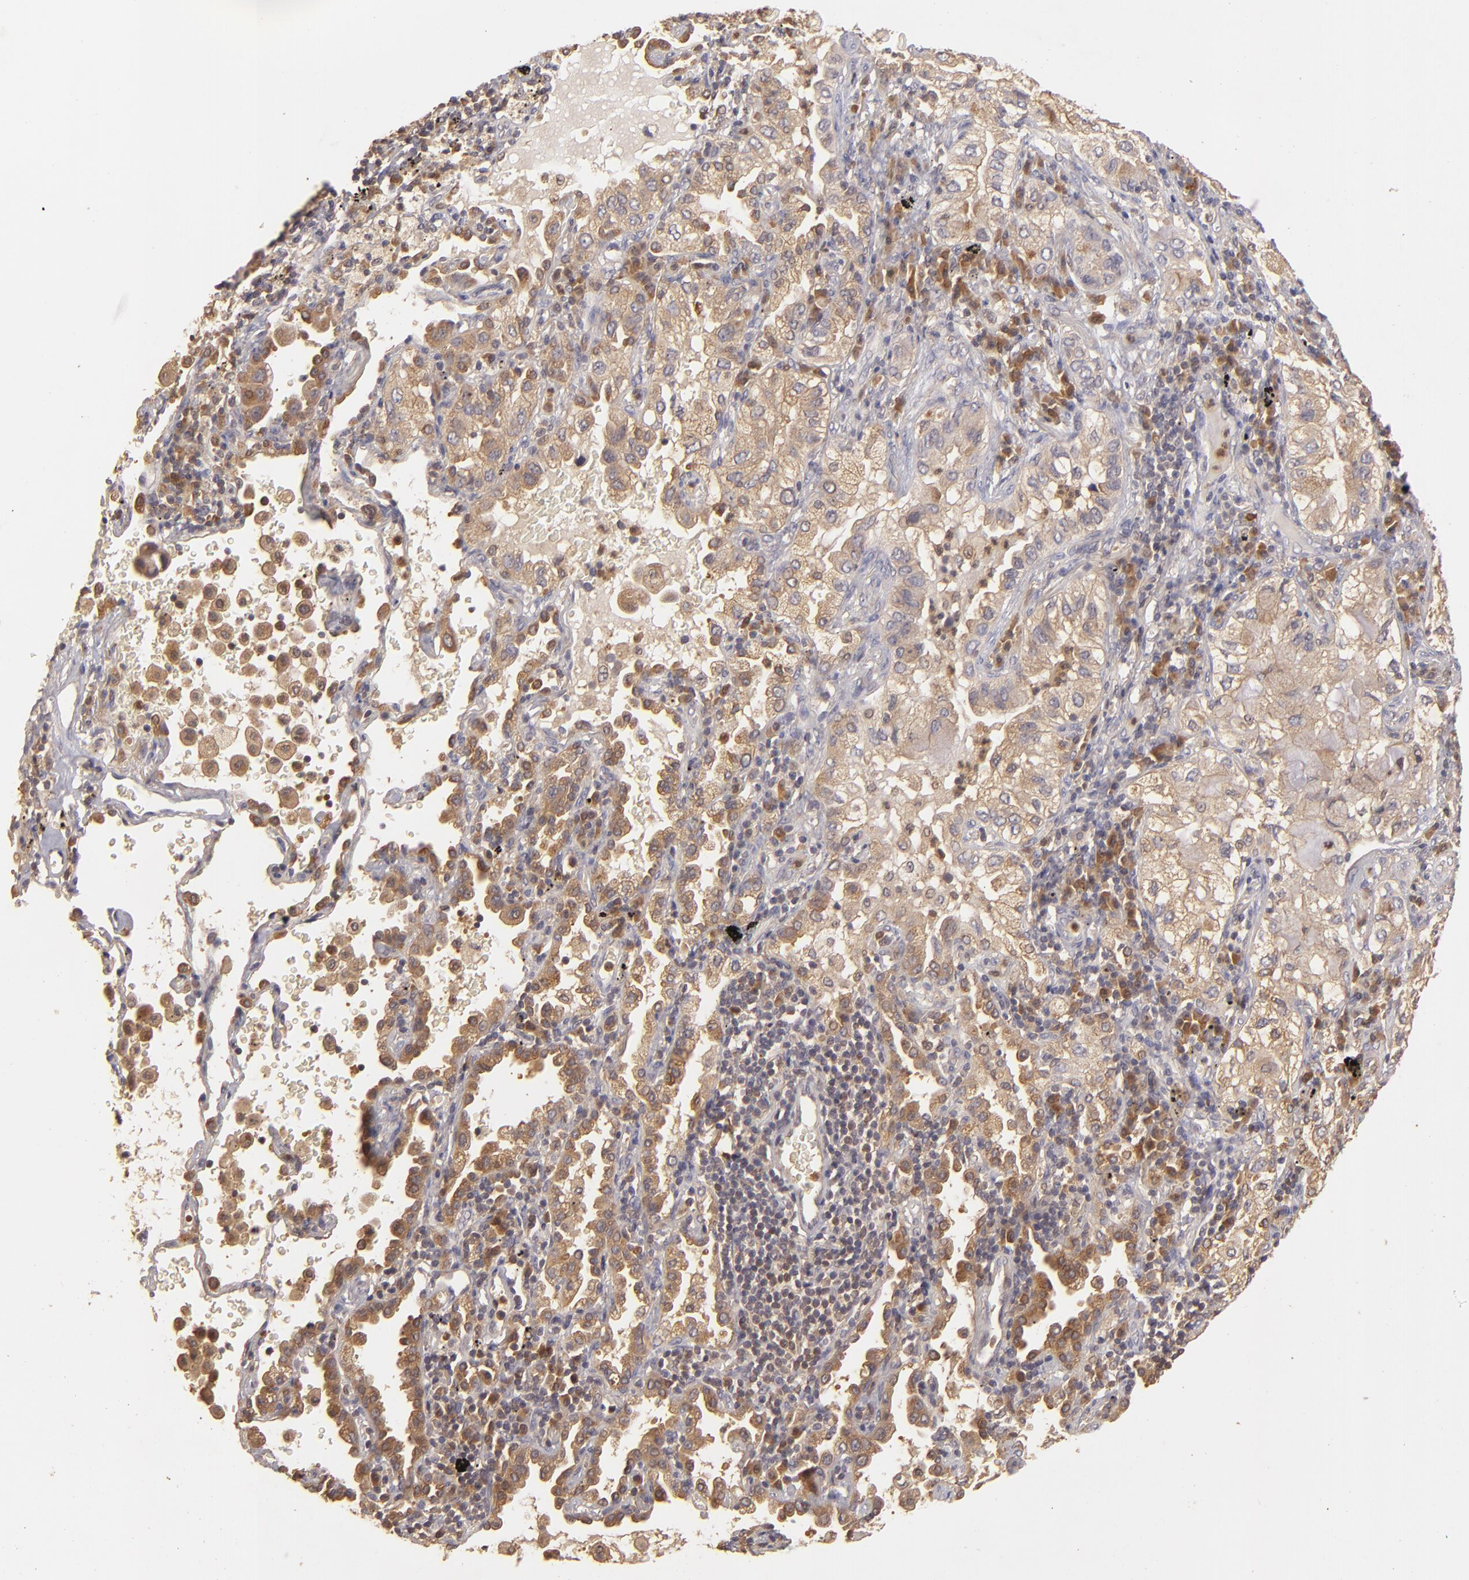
{"staining": {"intensity": "strong", "quantity": ">75%", "location": "cytoplasmic/membranous"}, "tissue": "lung cancer", "cell_type": "Tumor cells", "image_type": "cancer", "snomed": [{"axis": "morphology", "description": "Adenocarcinoma, NOS"}, {"axis": "topography", "description": "Lung"}], "caption": "Lung cancer stained with IHC displays strong cytoplasmic/membranous positivity in approximately >75% of tumor cells.", "gene": "PRKCD", "patient": {"sex": "female", "age": 50}}